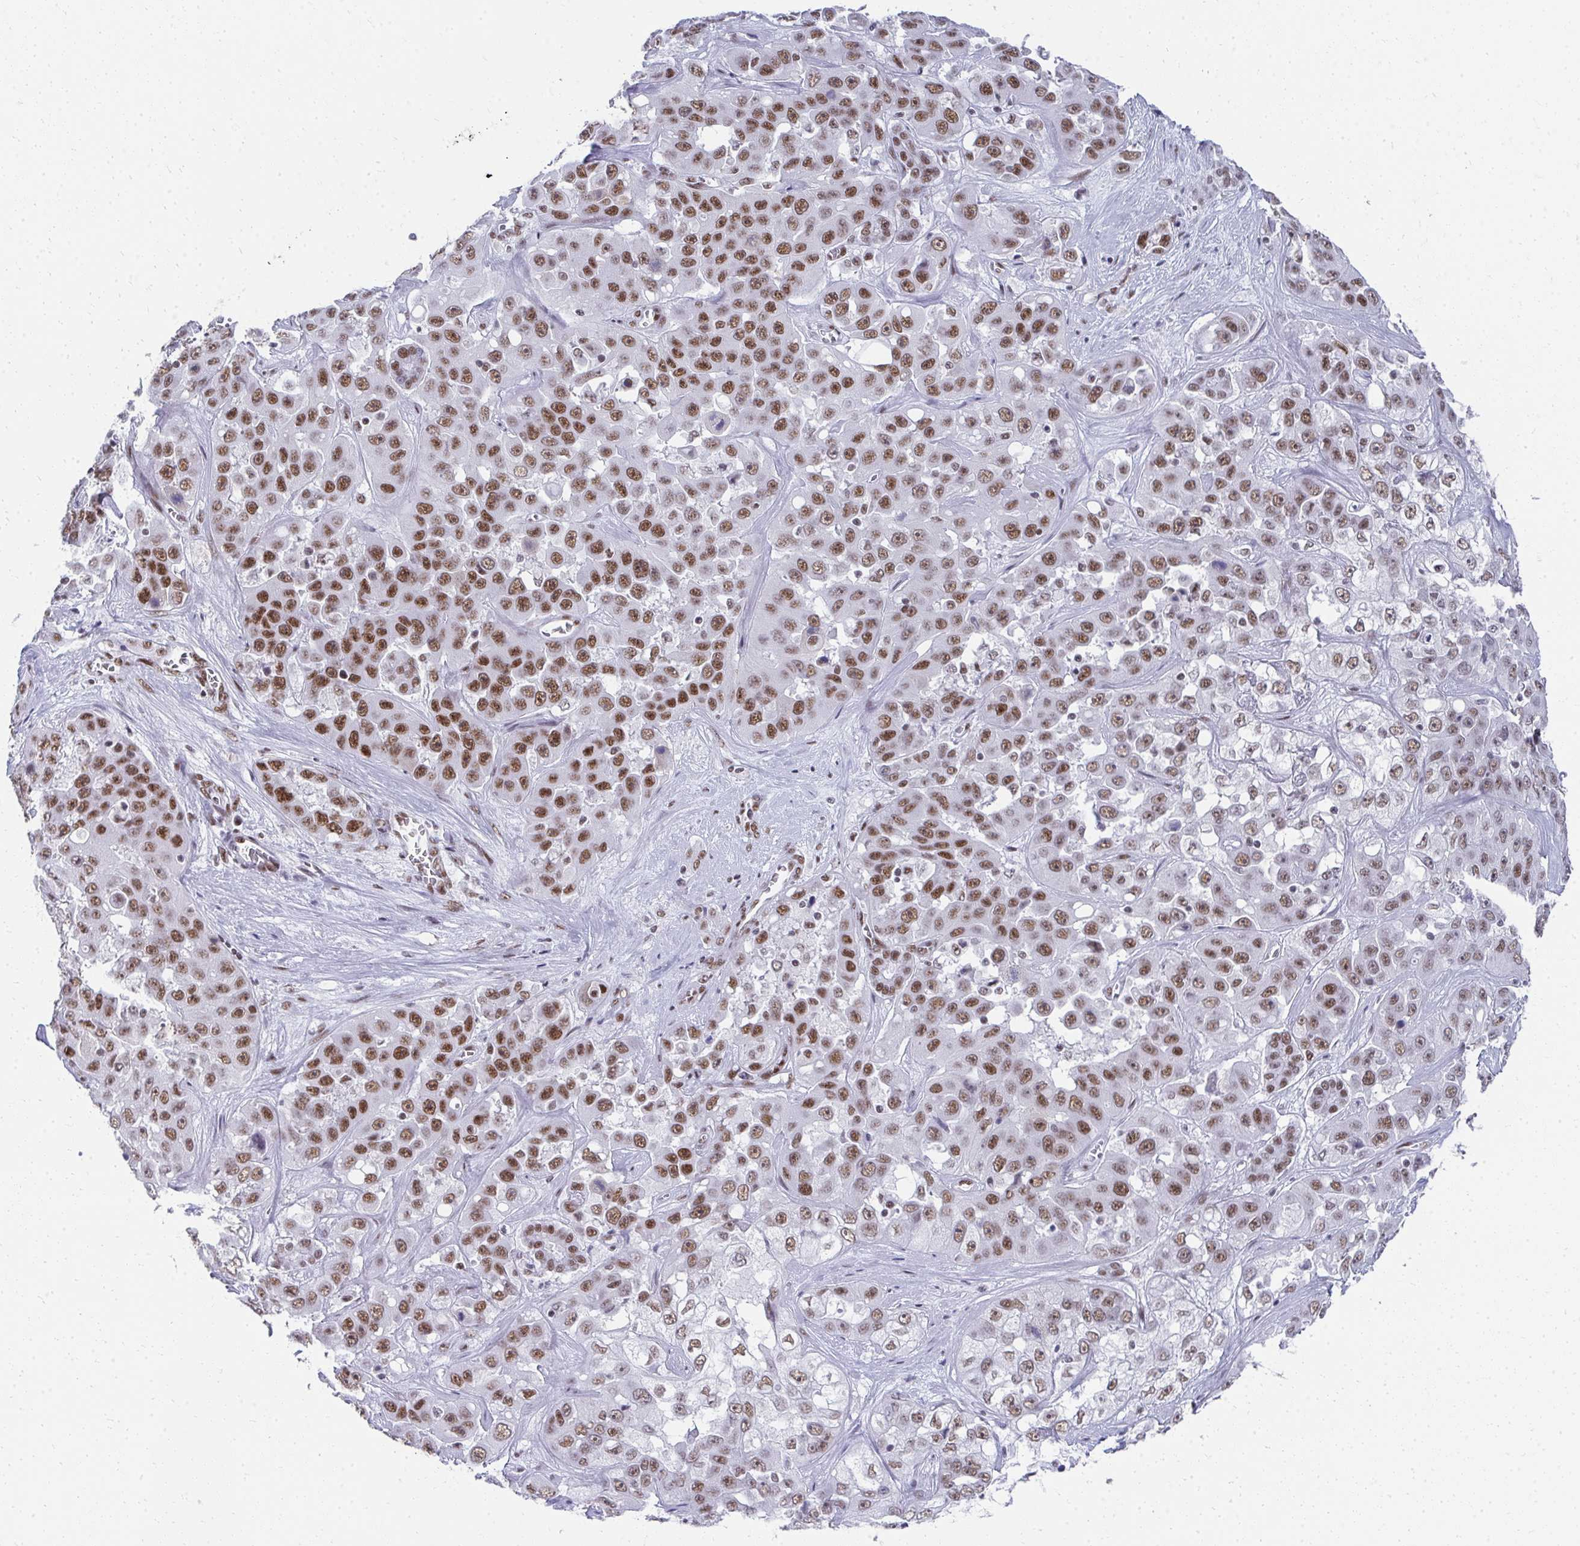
{"staining": {"intensity": "moderate", "quantity": ">75%", "location": "nuclear"}, "tissue": "liver cancer", "cell_type": "Tumor cells", "image_type": "cancer", "snomed": [{"axis": "morphology", "description": "Cholangiocarcinoma"}, {"axis": "topography", "description": "Liver"}], "caption": "Liver cancer (cholangiocarcinoma) stained with DAB immunohistochemistry (IHC) displays medium levels of moderate nuclear expression in about >75% of tumor cells.", "gene": "CREBBP", "patient": {"sex": "female", "age": 52}}